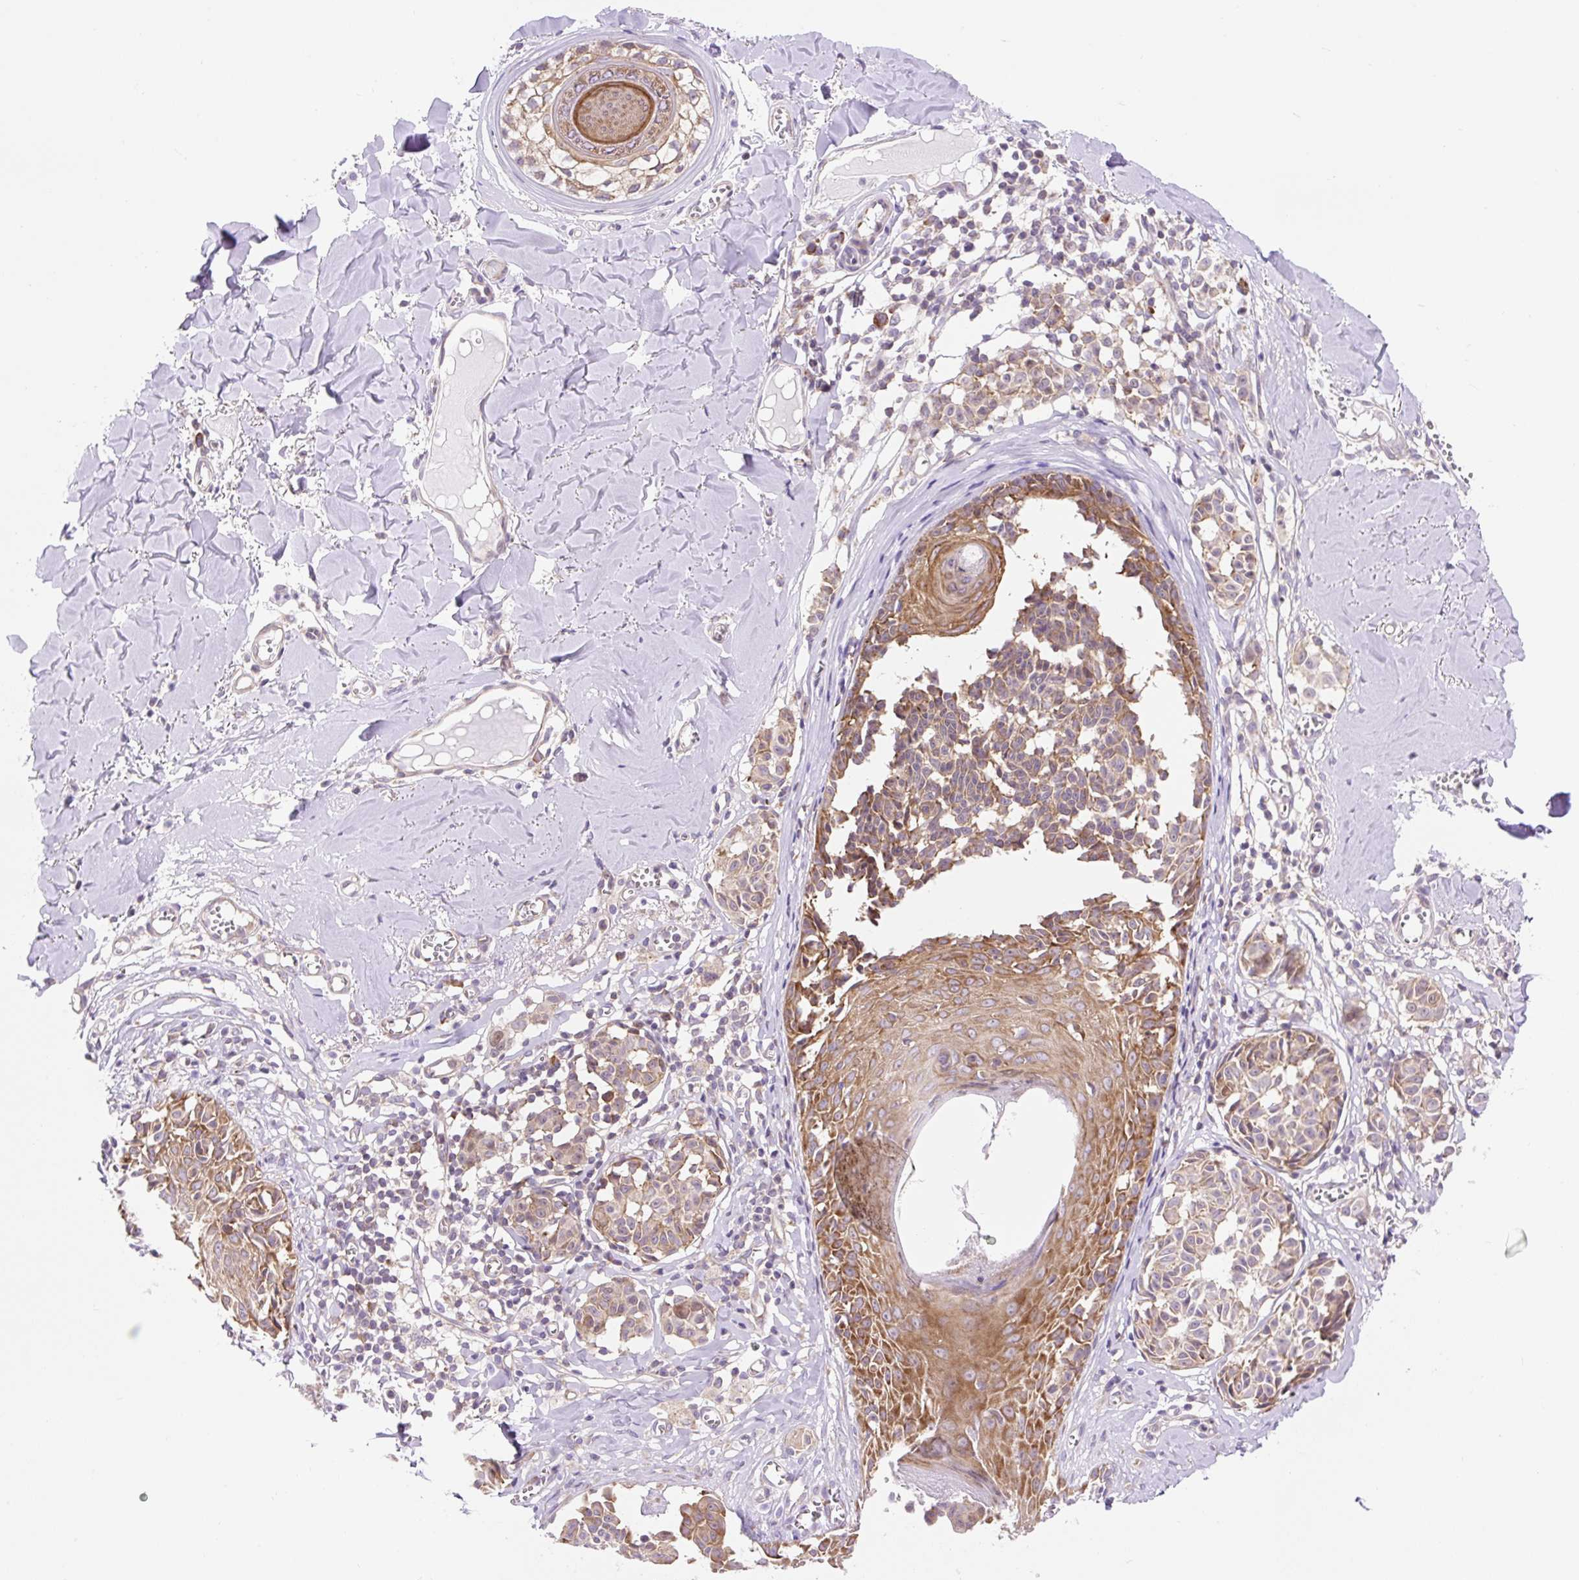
{"staining": {"intensity": "weak", "quantity": "25%-75%", "location": "cytoplasmic/membranous"}, "tissue": "melanoma", "cell_type": "Tumor cells", "image_type": "cancer", "snomed": [{"axis": "morphology", "description": "Malignant melanoma, NOS"}, {"axis": "topography", "description": "Skin"}], "caption": "DAB (3,3'-diaminobenzidine) immunohistochemical staining of human malignant melanoma reveals weak cytoplasmic/membranous protein staining in about 25%-75% of tumor cells.", "gene": "GPR45", "patient": {"sex": "female", "age": 43}}